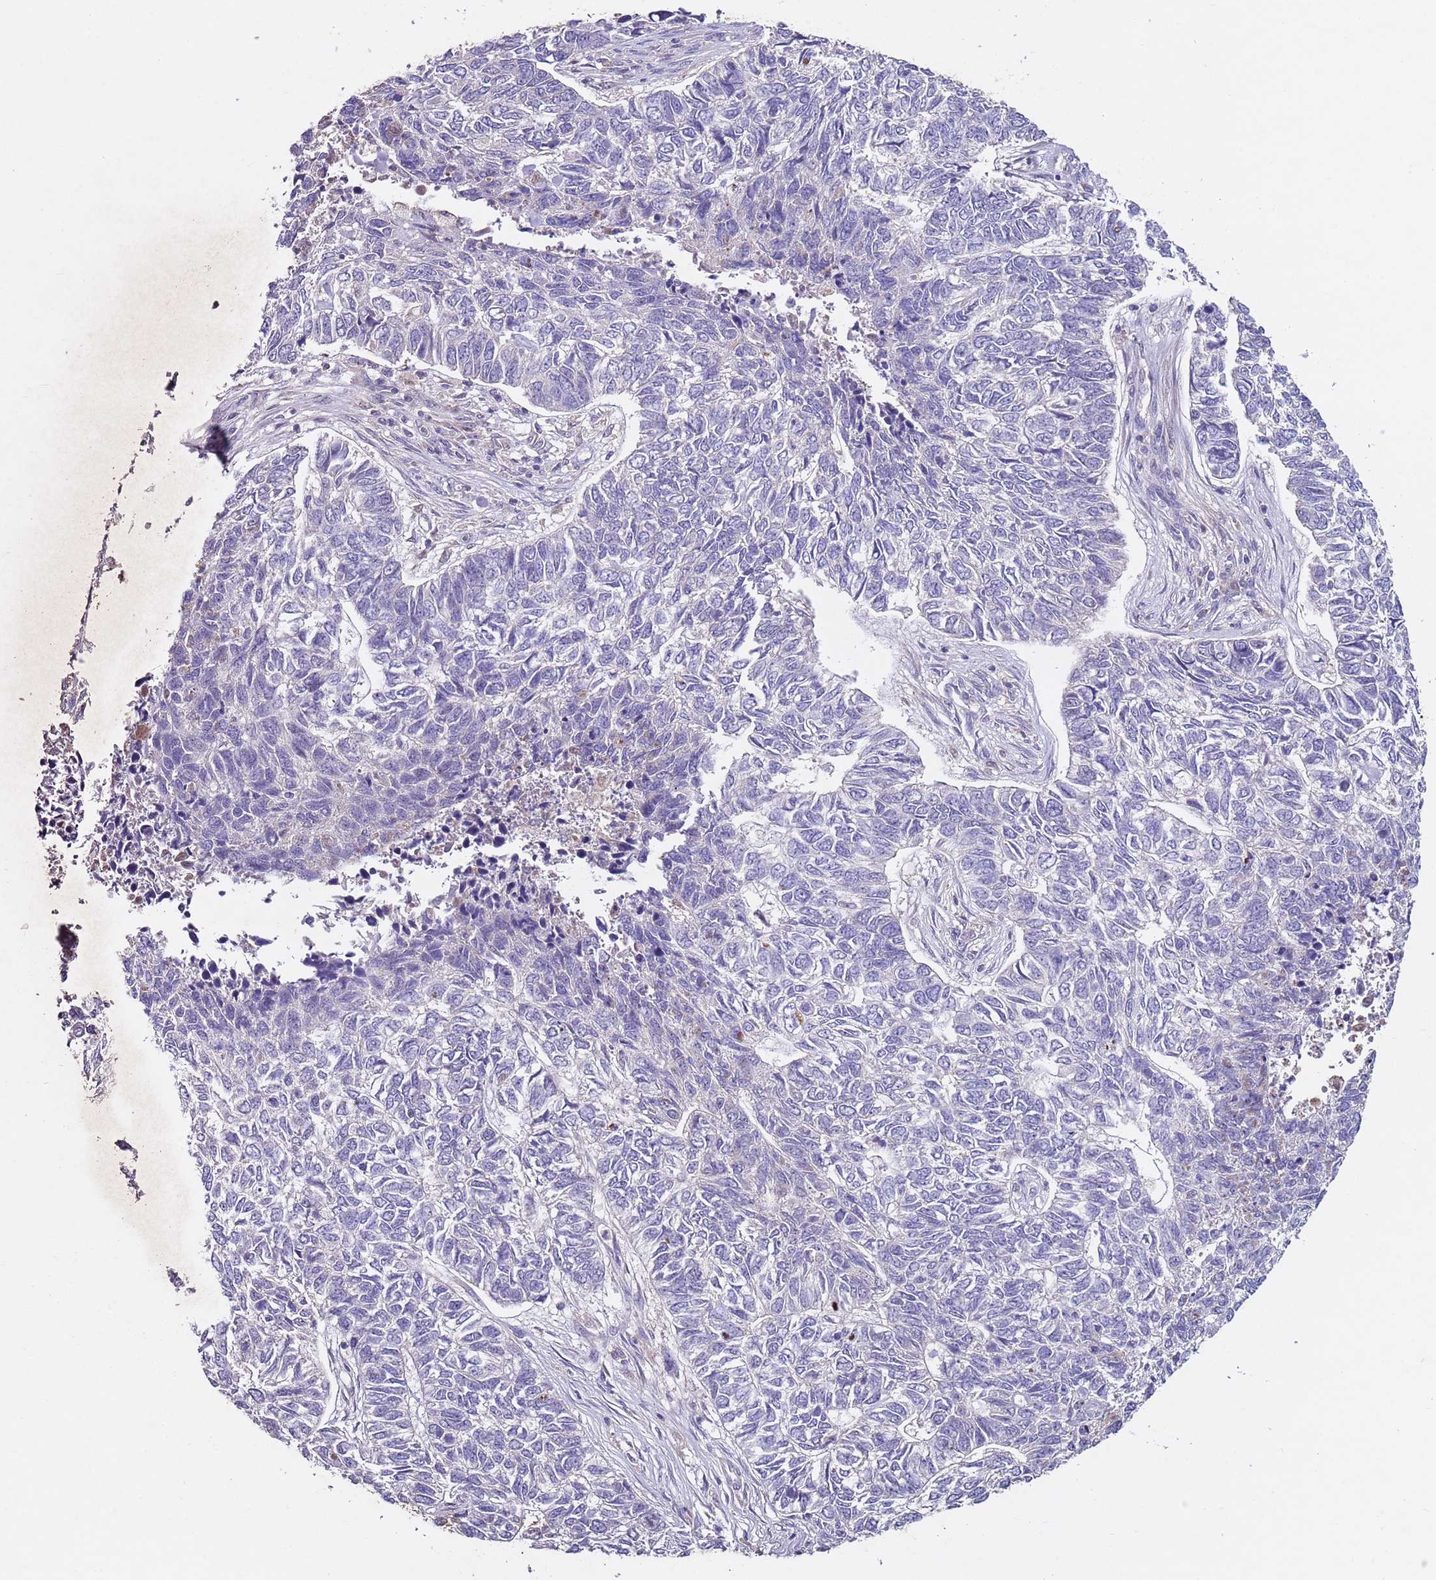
{"staining": {"intensity": "negative", "quantity": "none", "location": "none"}, "tissue": "skin cancer", "cell_type": "Tumor cells", "image_type": "cancer", "snomed": [{"axis": "morphology", "description": "Basal cell carcinoma"}, {"axis": "topography", "description": "Skin"}], "caption": "IHC image of skin basal cell carcinoma stained for a protein (brown), which displays no staining in tumor cells.", "gene": "NRDE2", "patient": {"sex": "female", "age": 65}}